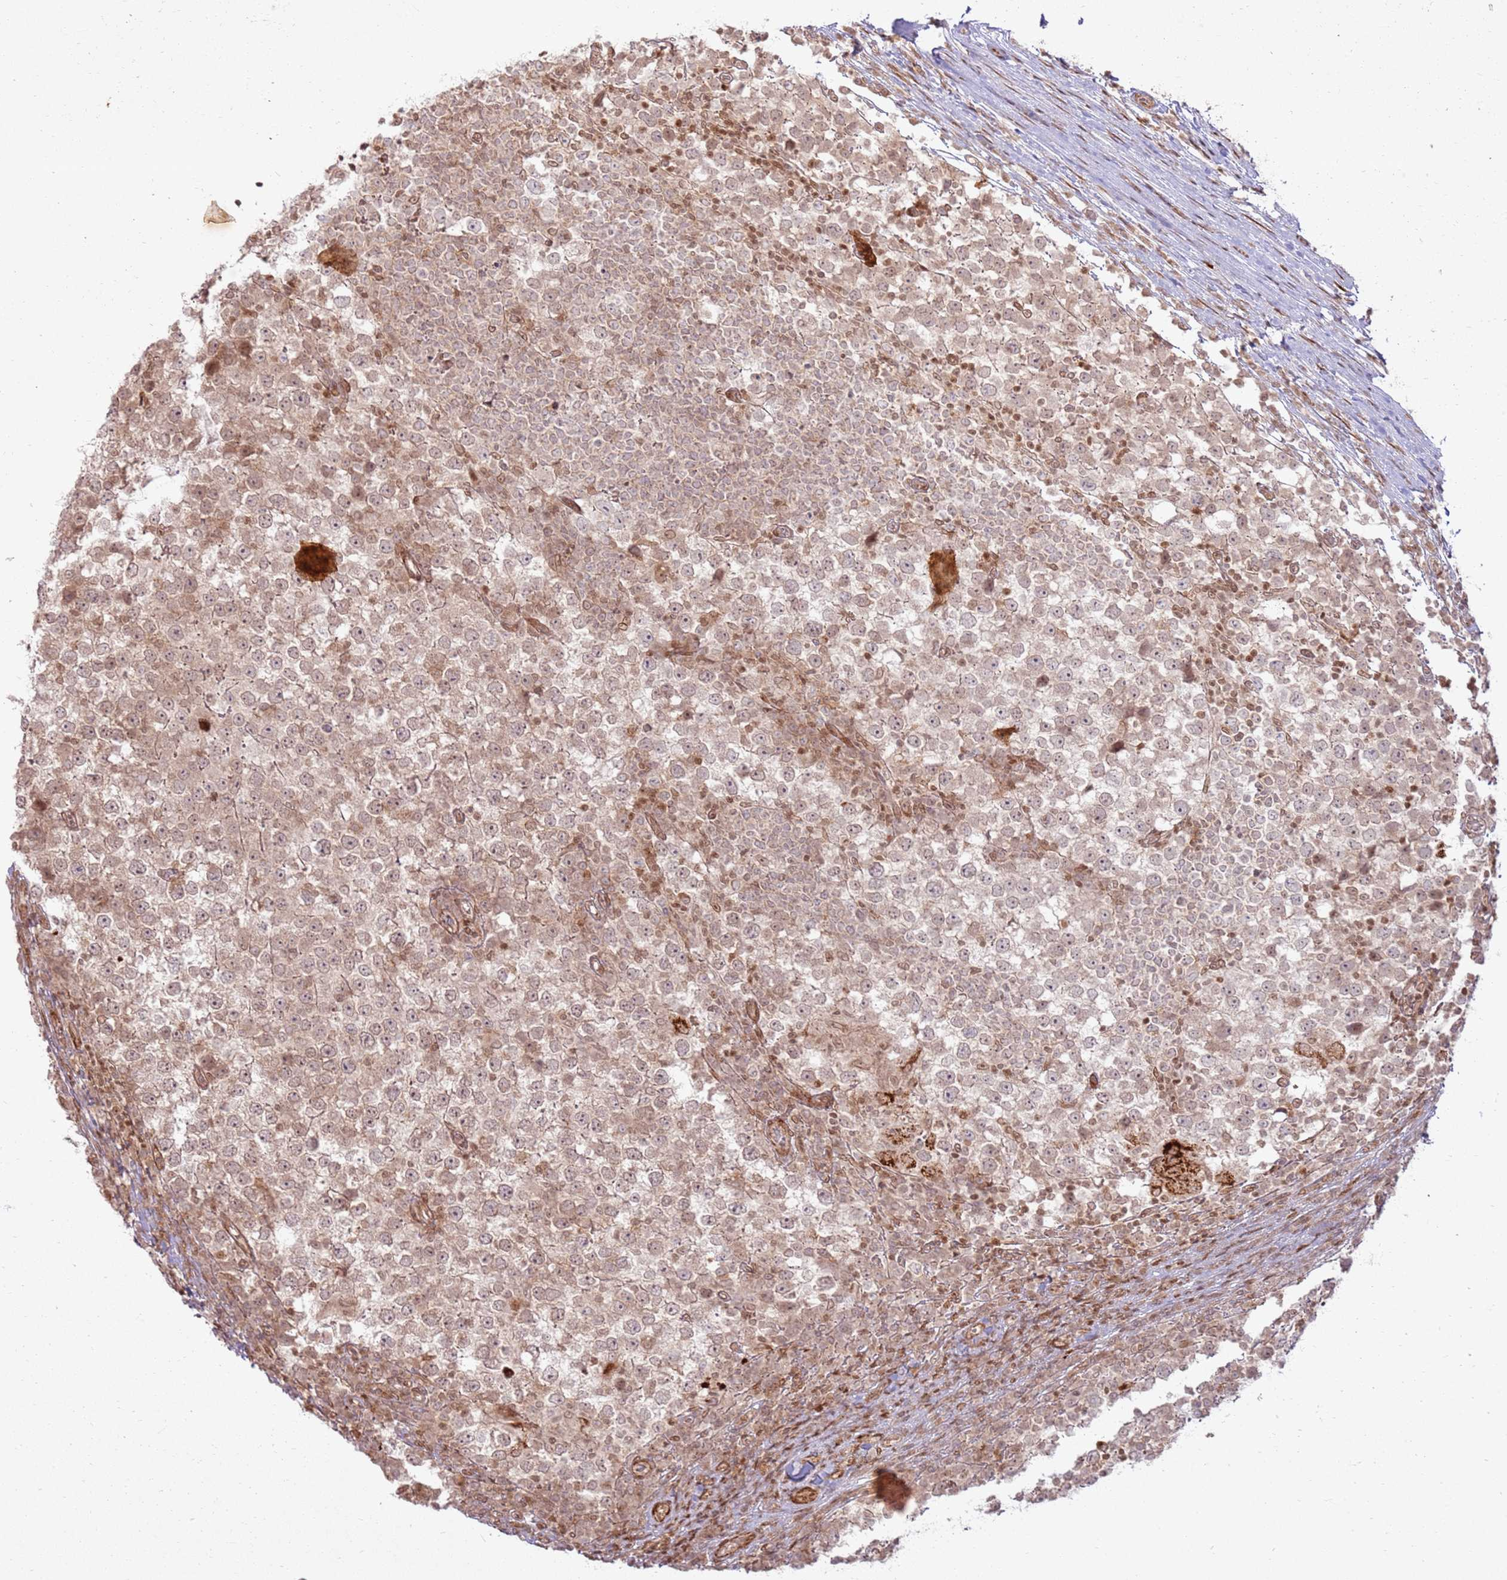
{"staining": {"intensity": "weak", "quantity": ">75%", "location": "cytoplasmic/membranous,nuclear"}, "tissue": "testis cancer", "cell_type": "Tumor cells", "image_type": "cancer", "snomed": [{"axis": "morphology", "description": "Seminoma, NOS"}, {"axis": "topography", "description": "Testis"}], "caption": "There is low levels of weak cytoplasmic/membranous and nuclear expression in tumor cells of testis cancer, as demonstrated by immunohistochemical staining (brown color).", "gene": "KLHL36", "patient": {"sex": "male", "age": 65}}